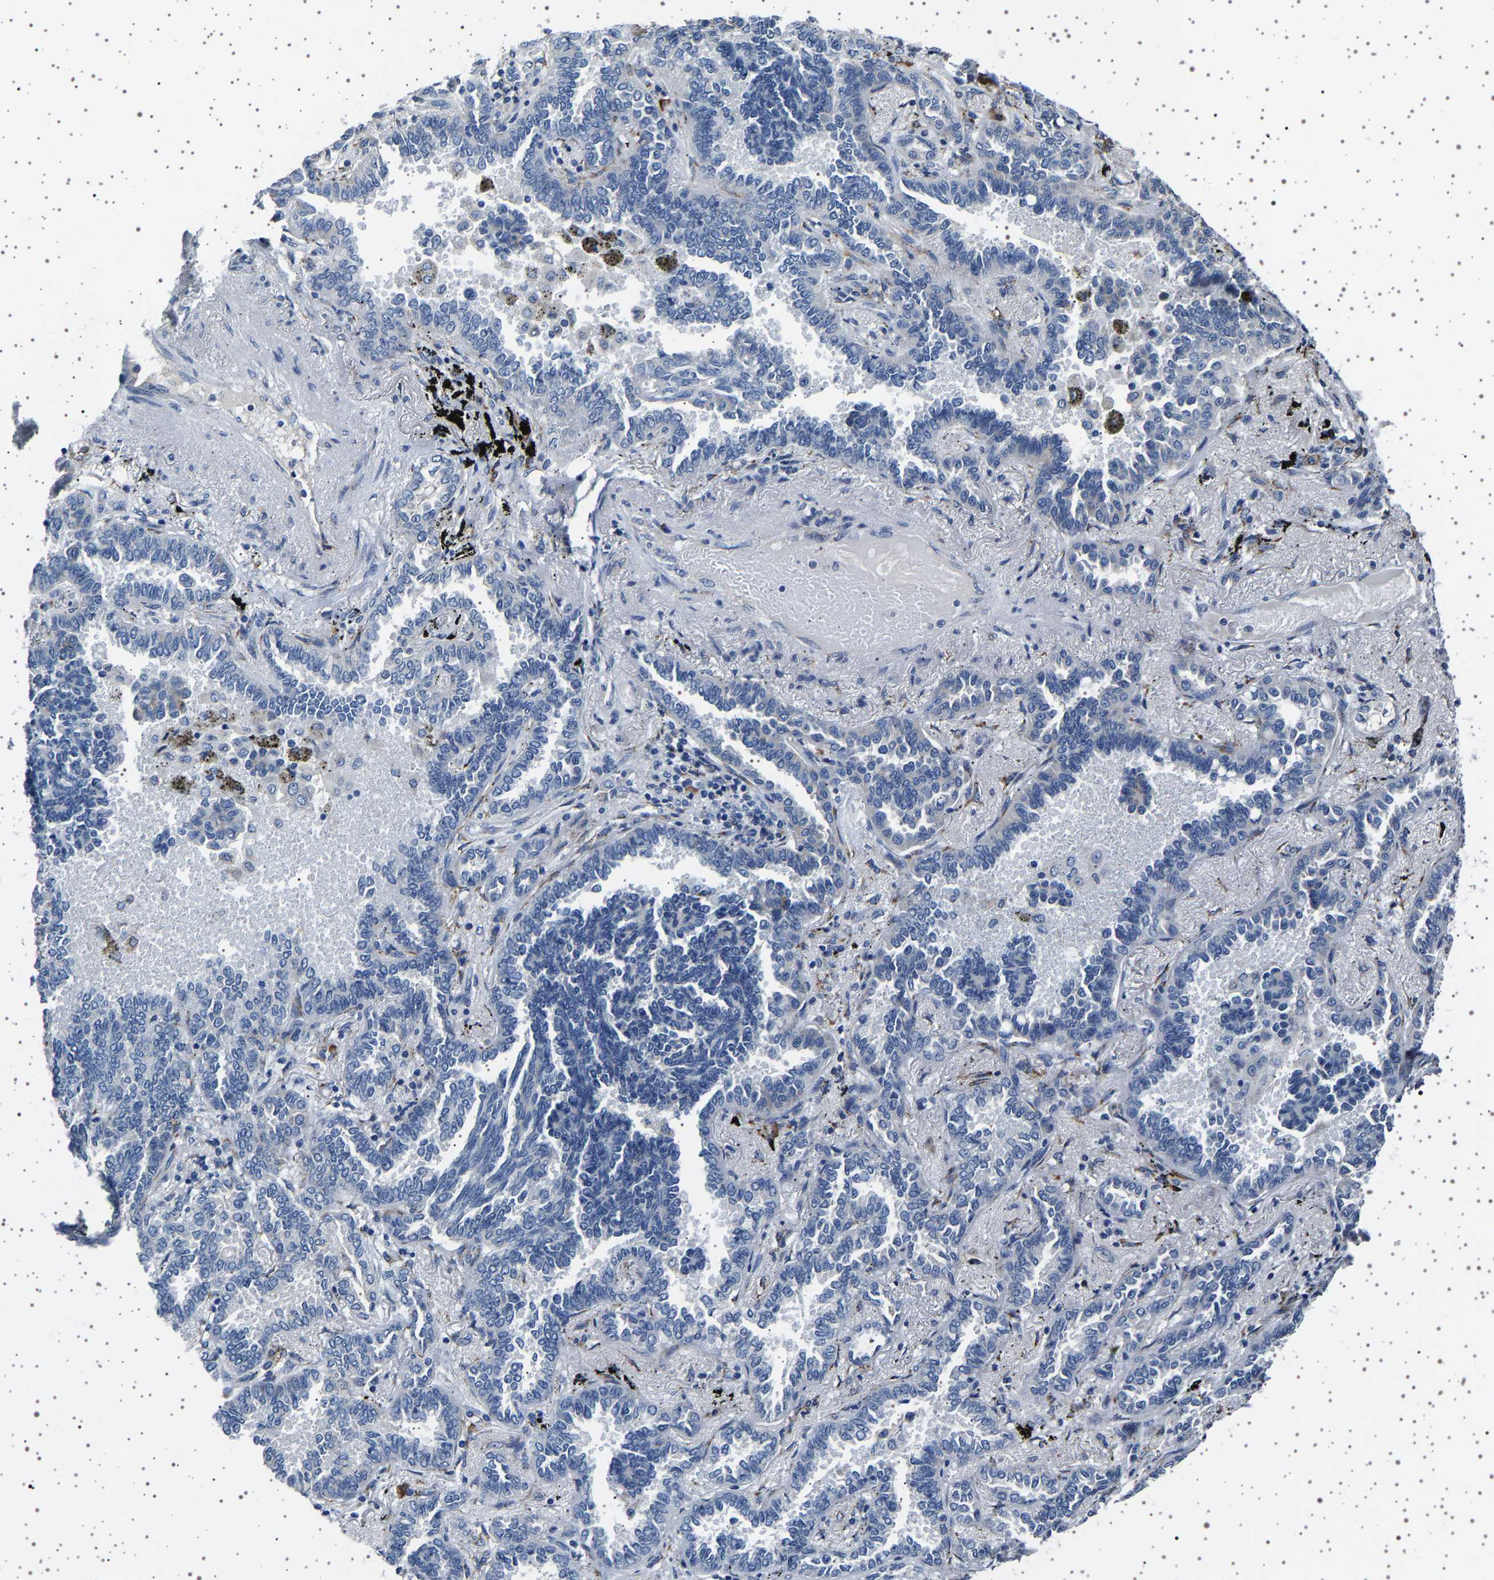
{"staining": {"intensity": "weak", "quantity": "<25%", "location": "cytoplasmic/membranous"}, "tissue": "lung cancer", "cell_type": "Tumor cells", "image_type": "cancer", "snomed": [{"axis": "morphology", "description": "Adenocarcinoma, NOS"}, {"axis": "topography", "description": "Lung"}], "caption": "A histopathology image of lung cancer (adenocarcinoma) stained for a protein shows no brown staining in tumor cells.", "gene": "FTCD", "patient": {"sex": "male", "age": 59}}